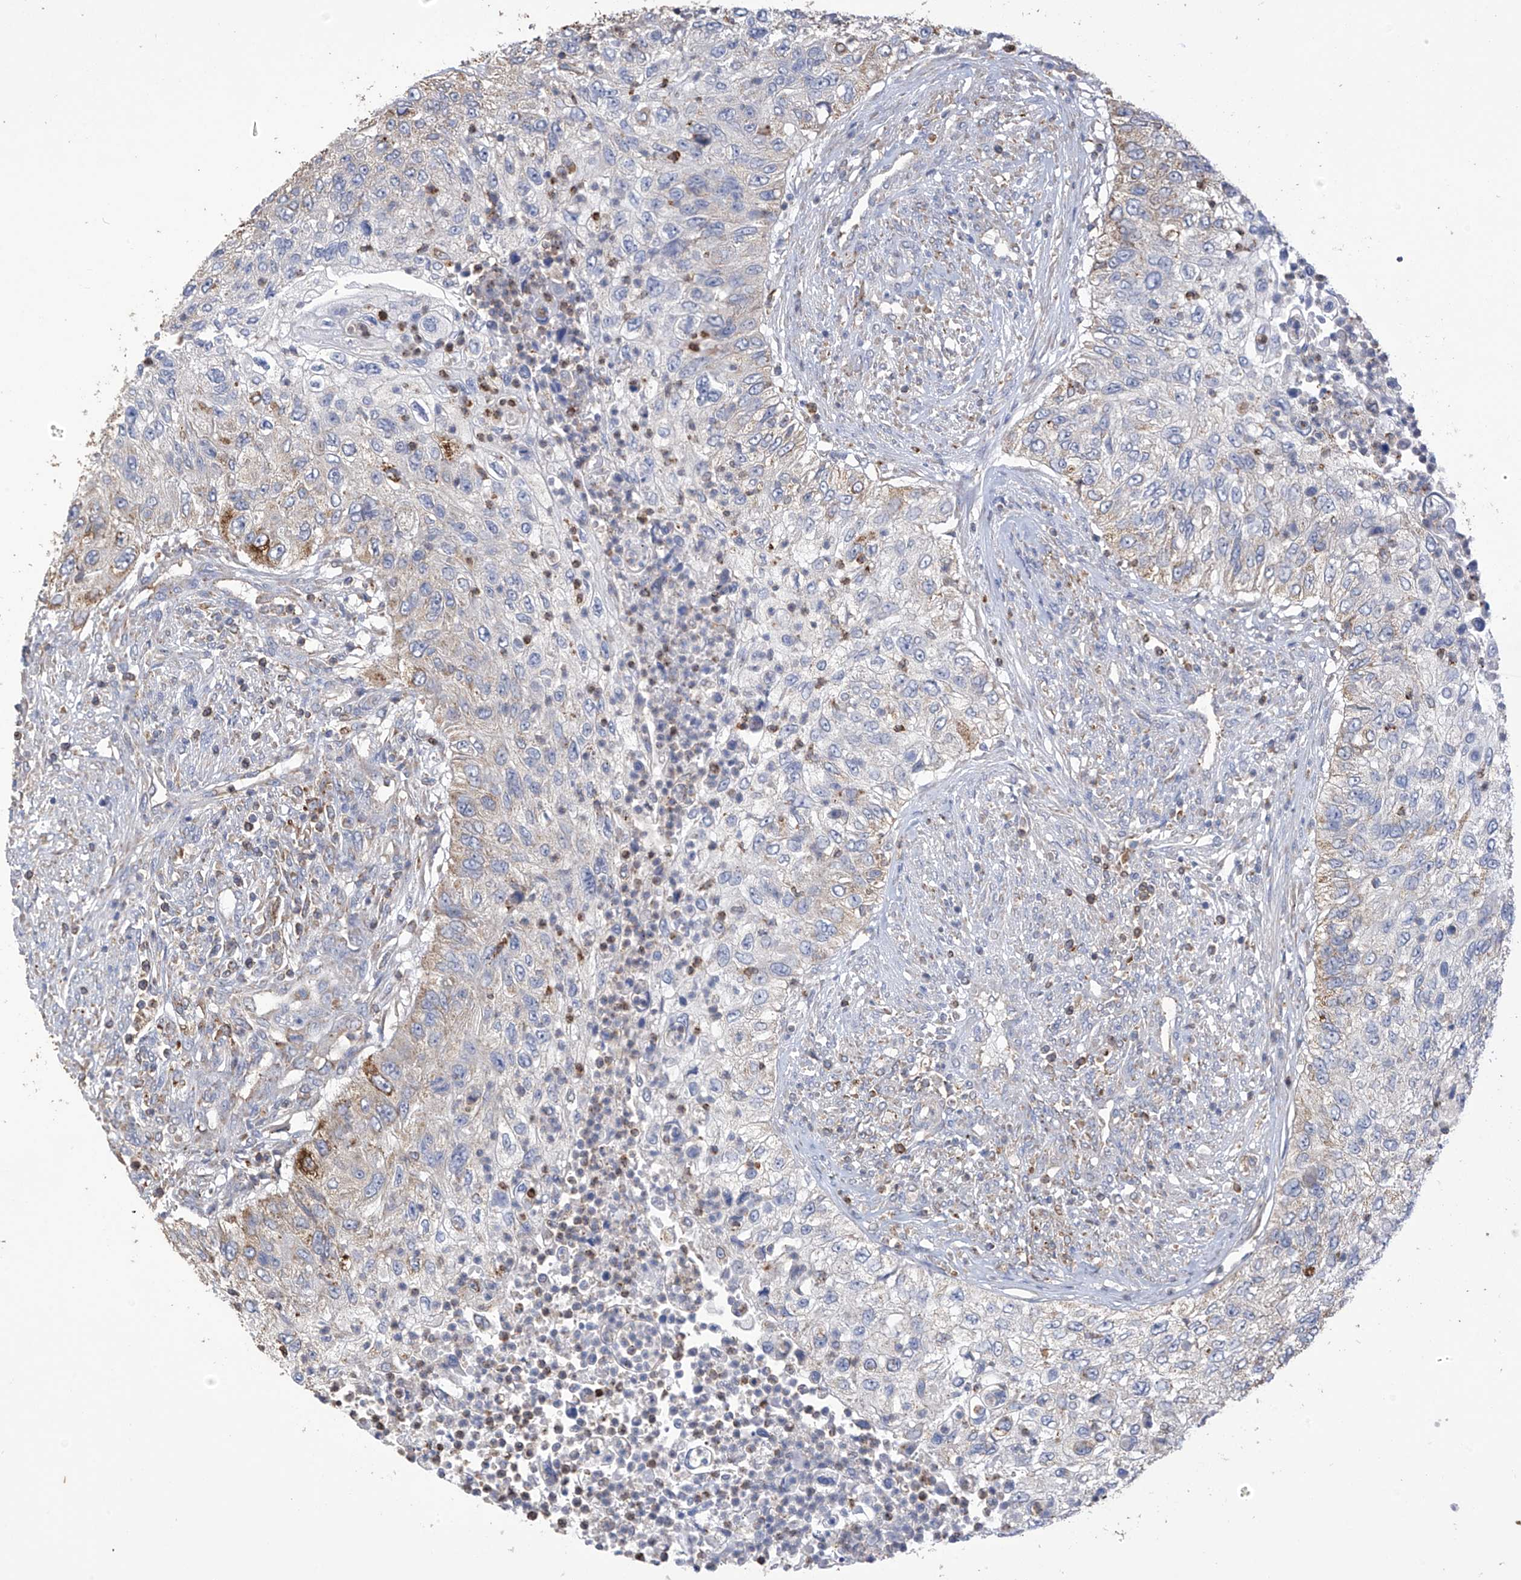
{"staining": {"intensity": "negative", "quantity": "none", "location": "none"}, "tissue": "urothelial cancer", "cell_type": "Tumor cells", "image_type": "cancer", "snomed": [{"axis": "morphology", "description": "Urothelial carcinoma, High grade"}, {"axis": "topography", "description": "Urinary bladder"}], "caption": "Immunohistochemistry (IHC) of high-grade urothelial carcinoma exhibits no staining in tumor cells.", "gene": "OGT", "patient": {"sex": "female", "age": 60}}